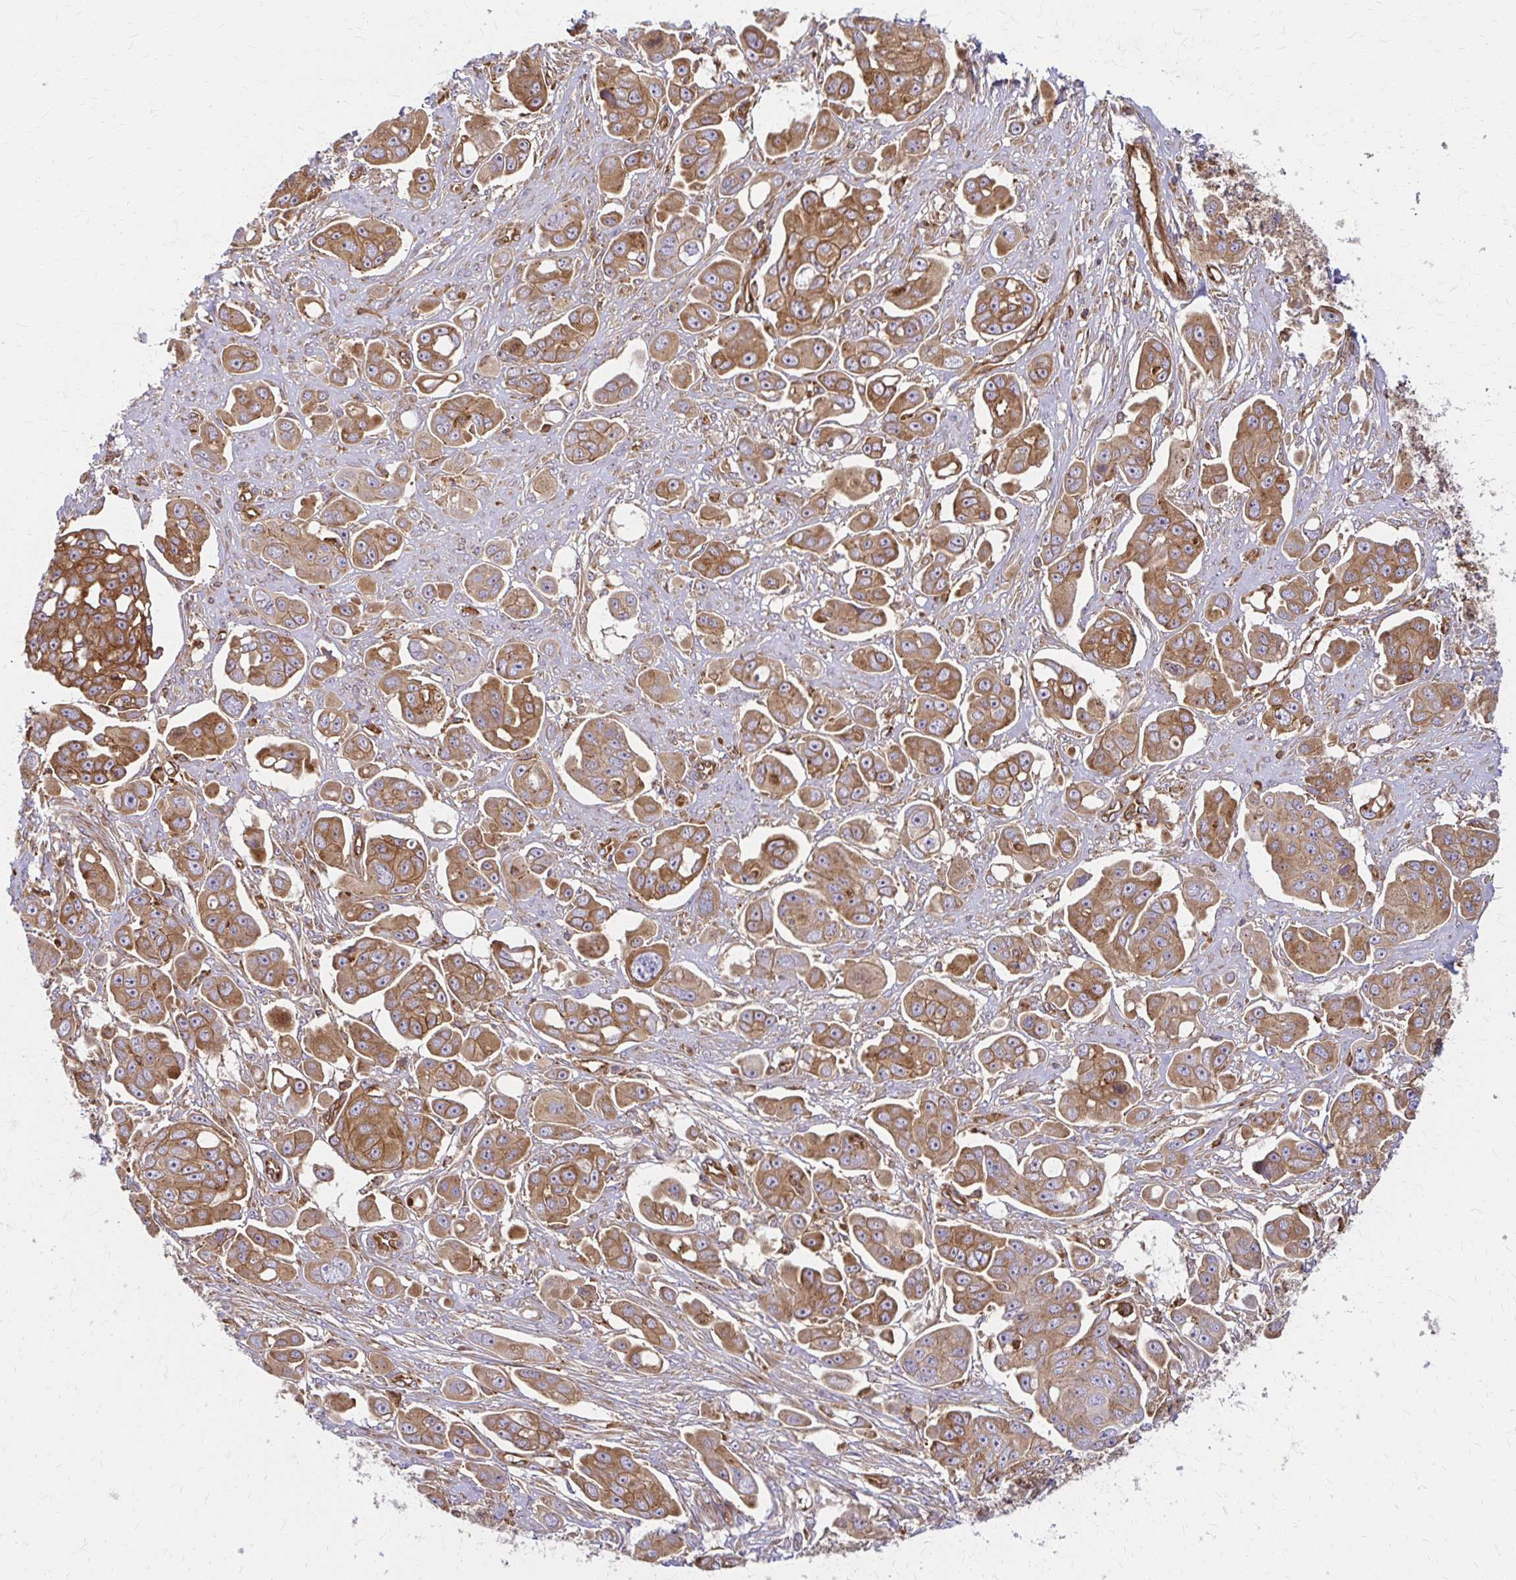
{"staining": {"intensity": "moderate", "quantity": ">75%", "location": "cytoplasmic/membranous"}, "tissue": "ovarian cancer", "cell_type": "Tumor cells", "image_type": "cancer", "snomed": [{"axis": "morphology", "description": "Carcinoma, endometroid"}, {"axis": "topography", "description": "Ovary"}], "caption": "IHC image of human endometroid carcinoma (ovarian) stained for a protein (brown), which demonstrates medium levels of moderate cytoplasmic/membranous staining in approximately >75% of tumor cells.", "gene": "WASF2", "patient": {"sex": "female", "age": 70}}